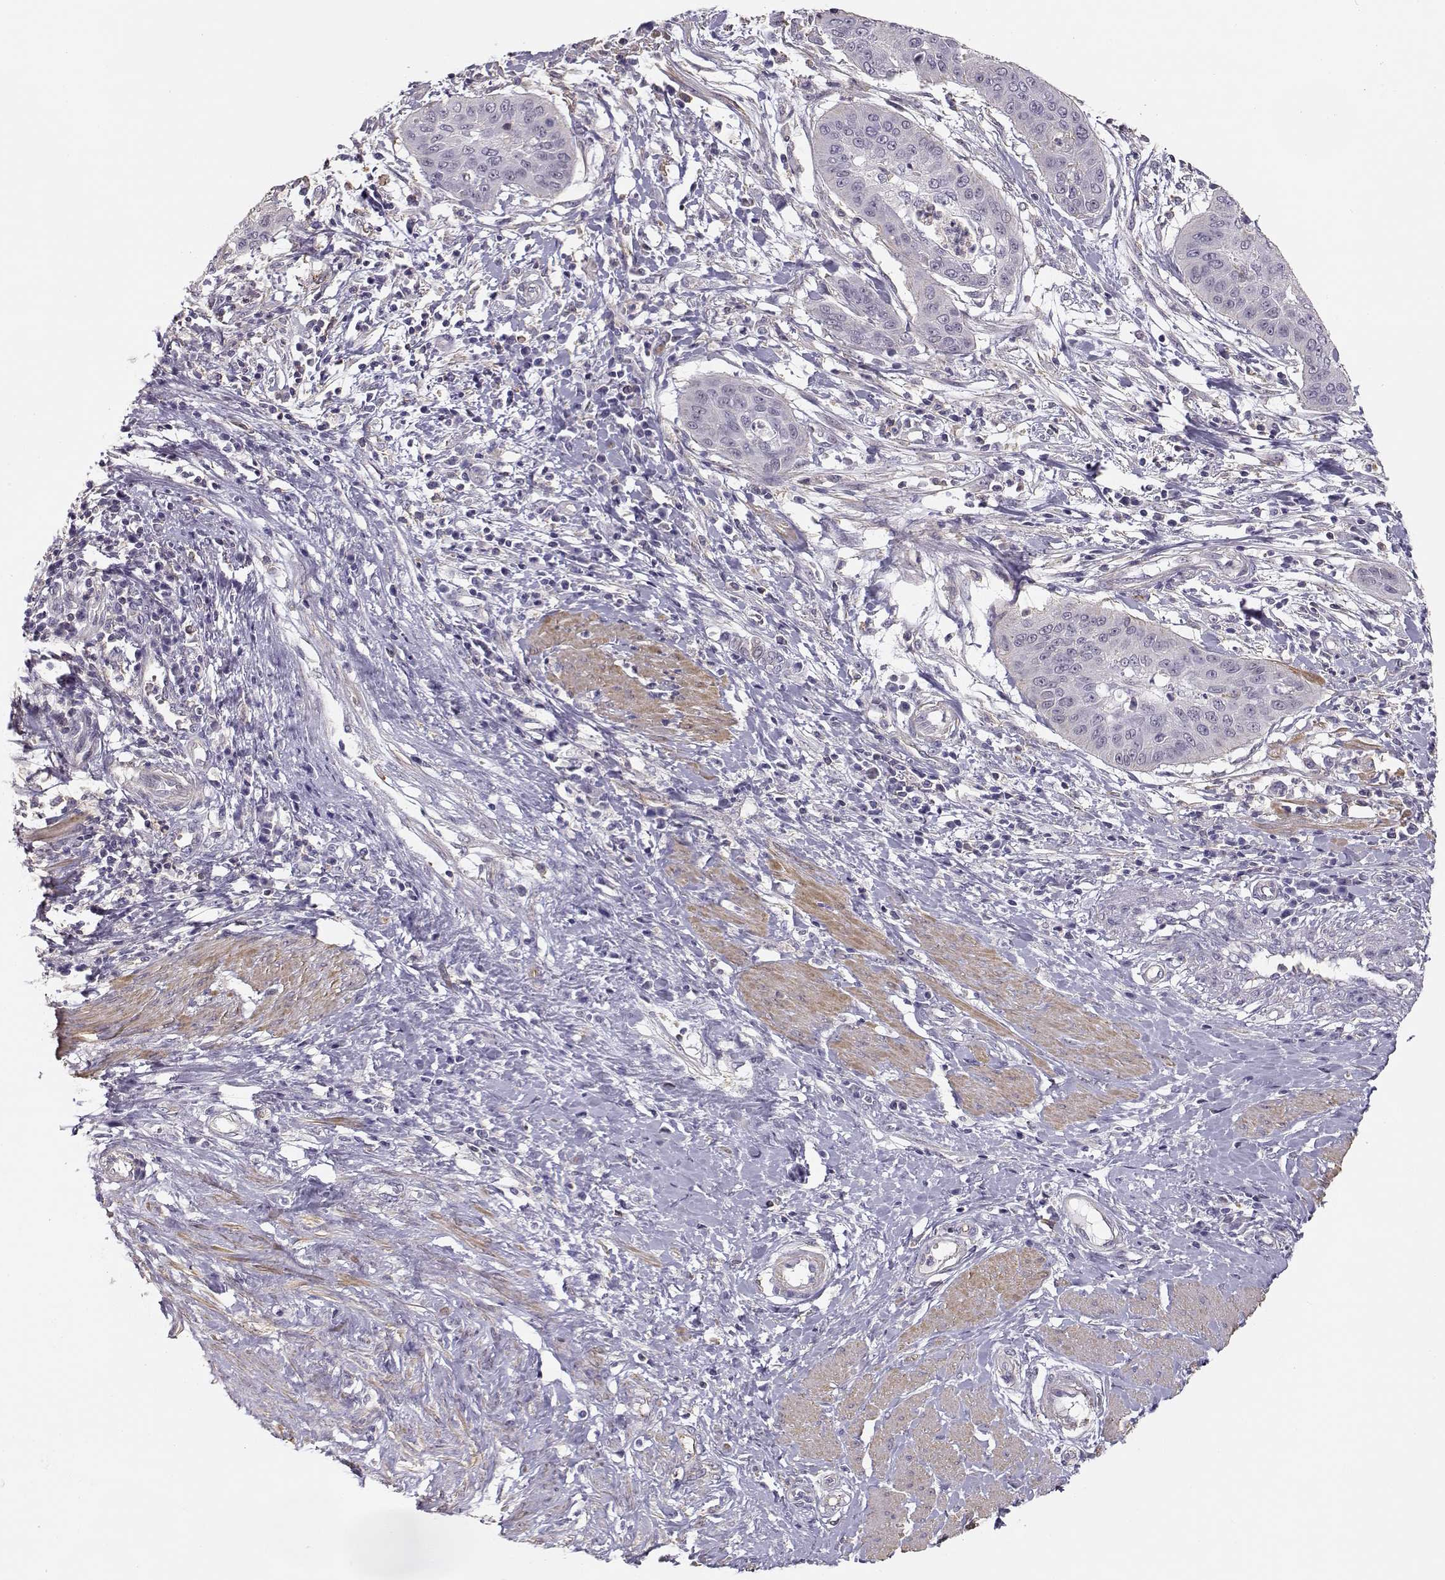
{"staining": {"intensity": "negative", "quantity": "none", "location": "none"}, "tissue": "cervical cancer", "cell_type": "Tumor cells", "image_type": "cancer", "snomed": [{"axis": "morphology", "description": "Squamous cell carcinoma, NOS"}, {"axis": "topography", "description": "Cervix"}], "caption": "This is an IHC histopathology image of cervical squamous cell carcinoma. There is no positivity in tumor cells.", "gene": "DAPL1", "patient": {"sex": "female", "age": 39}}